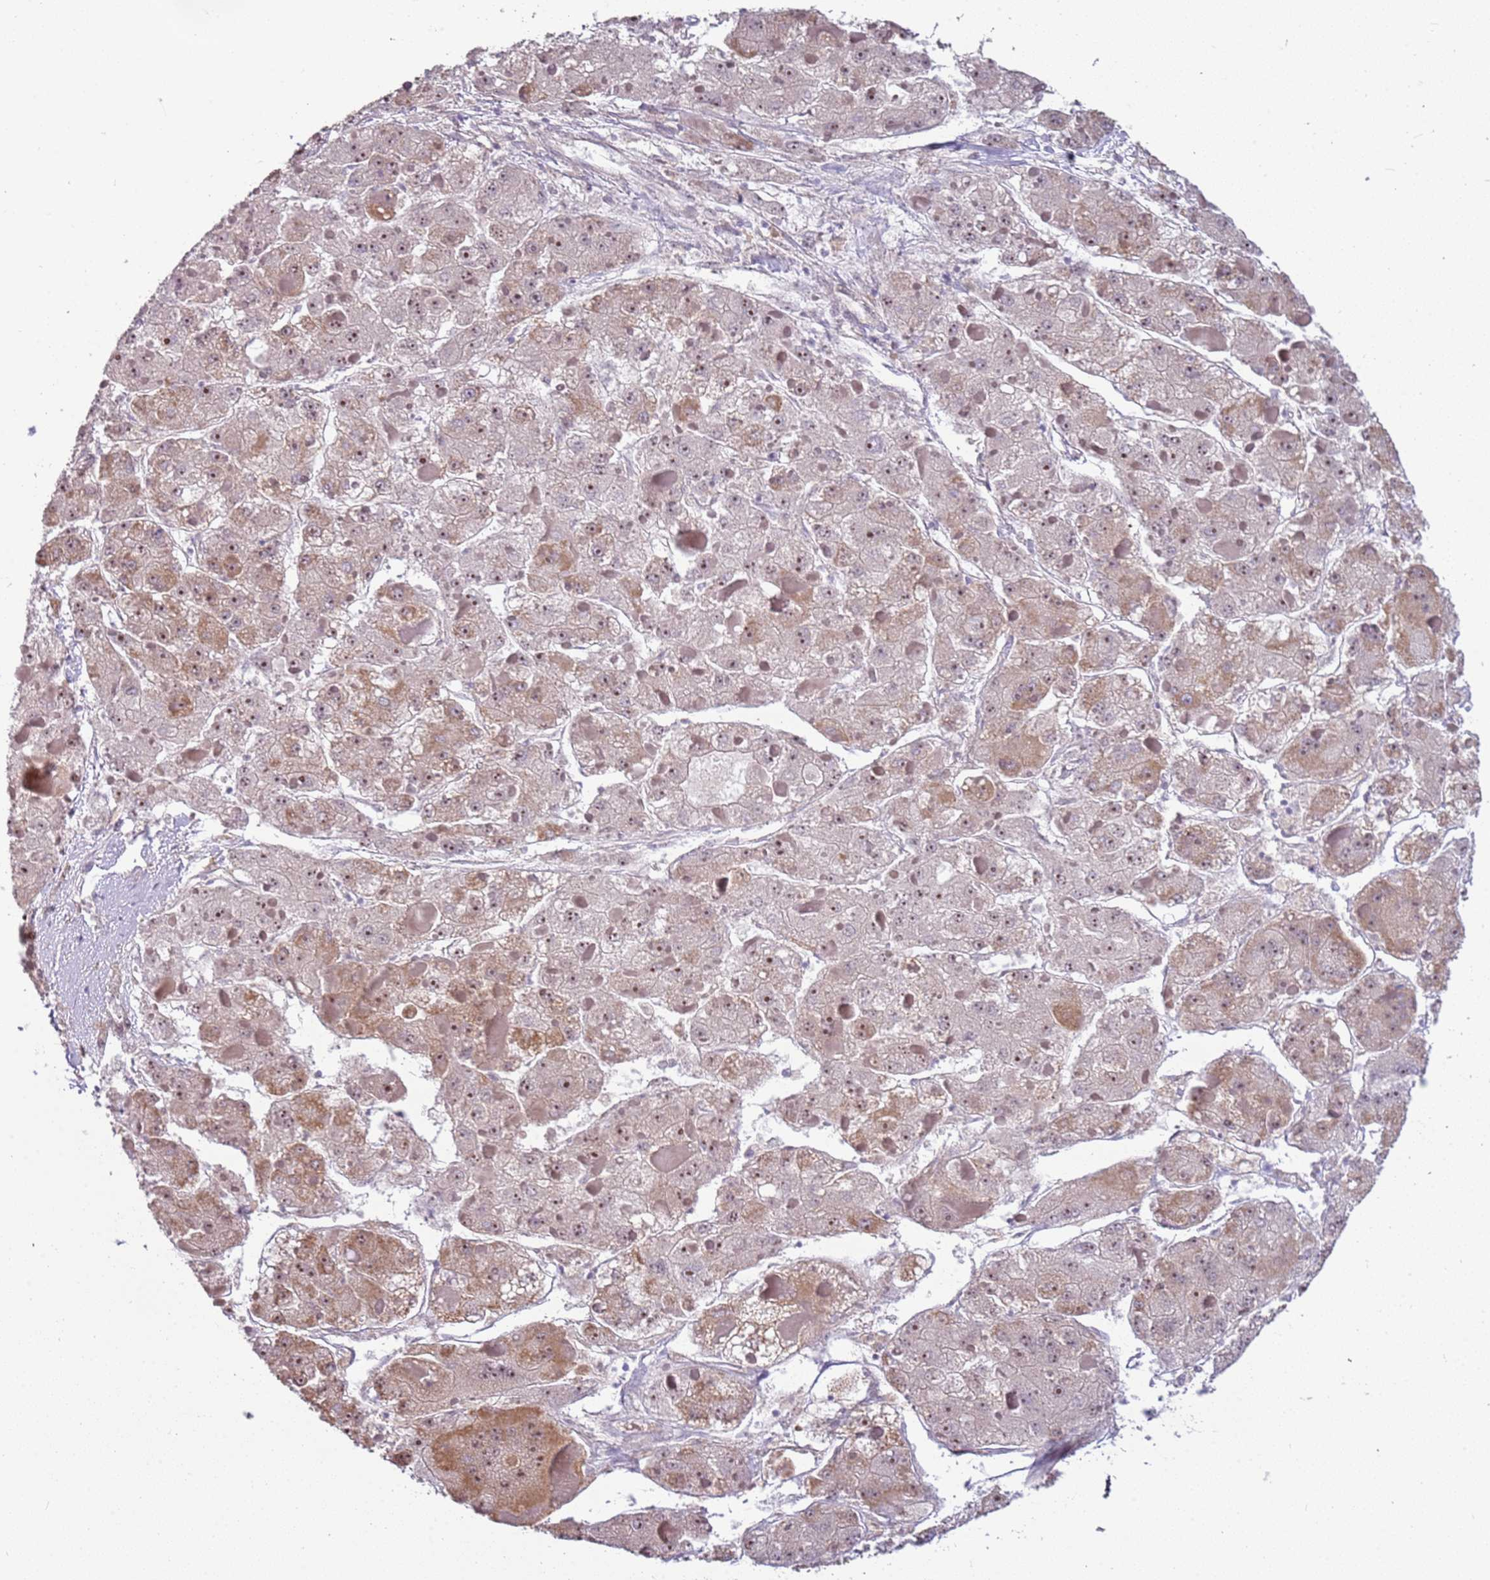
{"staining": {"intensity": "moderate", "quantity": ">75%", "location": "cytoplasmic/membranous,nuclear"}, "tissue": "liver cancer", "cell_type": "Tumor cells", "image_type": "cancer", "snomed": [{"axis": "morphology", "description": "Carcinoma, Hepatocellular, NOS"}, {"axis": "topography", "description": "Liver"}], "caption": "Immunohistochemistry histopathology image of liver hepatocellular carcinoma stained for a protein (brown), which displays medium levels of moderate cytoplasmic/membranous and nuclear expression in about >75% of tumor cells.", "gene": "UCMA", "patient": {"sex": "female", "age": 73}}